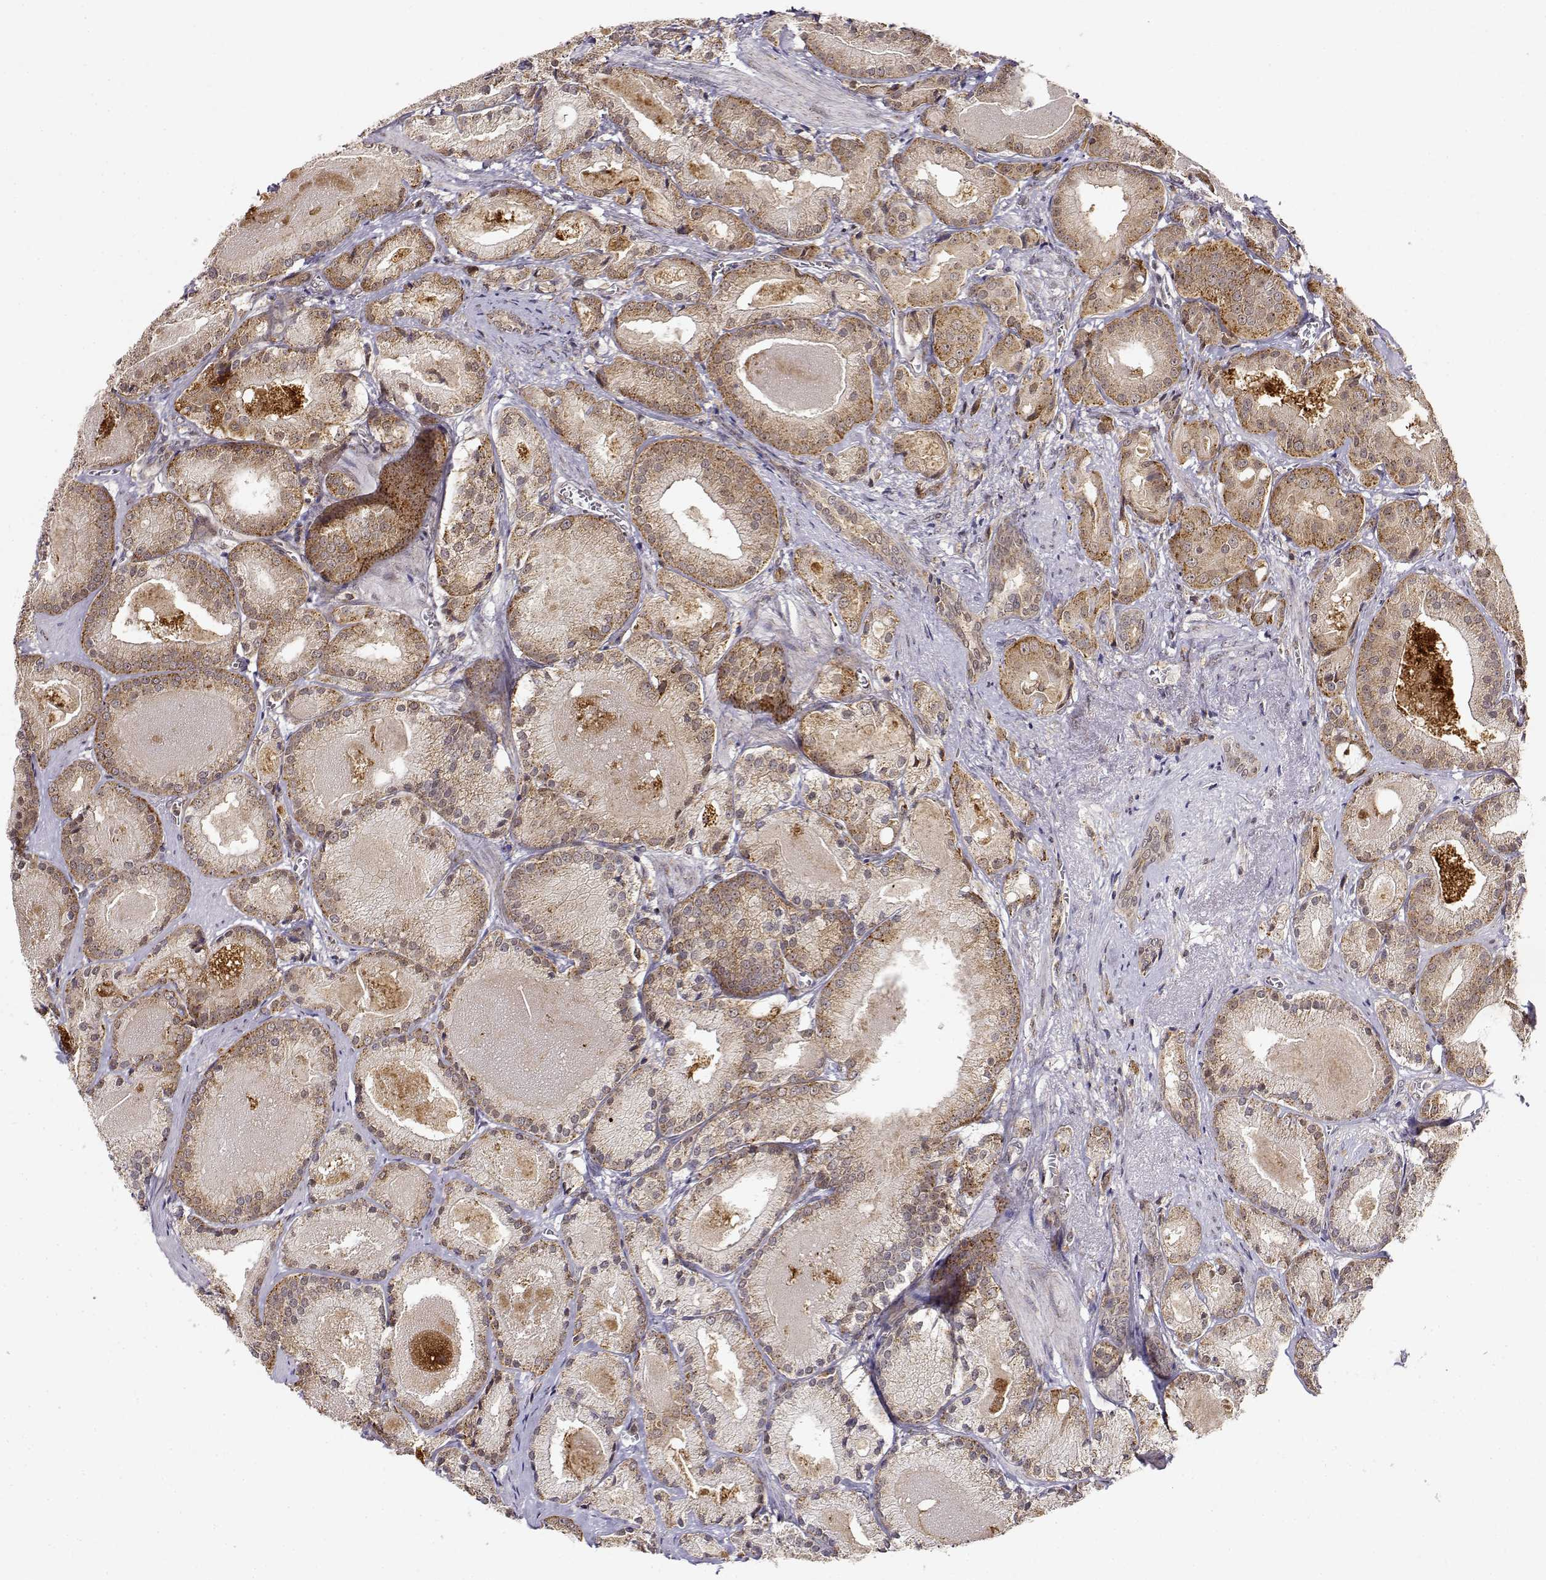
{"staining": {"intensity": "moderate", "quantity": ">75%", "location": "cytoplasmic/membranous"}, "tissue": "prostate cancer", "cell_type": "Tumor cells", "image_type": "cancer", "snomed": [{"axis": "morphology", "description": "Adenocarcinoma, High grade"}, {"axis": "topography", "description": "Prostate"}], "caption": "High-magnification brightfield microscopy of prostate cancer (high-grade adenocarcinoma) stained with DAB (brown) and counterstained with hematoxylin (blue). tumor cells exhibit moderate cytoplasmic/membranous staining is seen in about>75% of cells. (Stains: DAB (3,3'-diaminobenzidine) in brown, nuclei in blue, Microscopy: brightfield microscopy at high magnification).", "gene": "RNF13", "patient": {"sex": "male", "age": 66}}